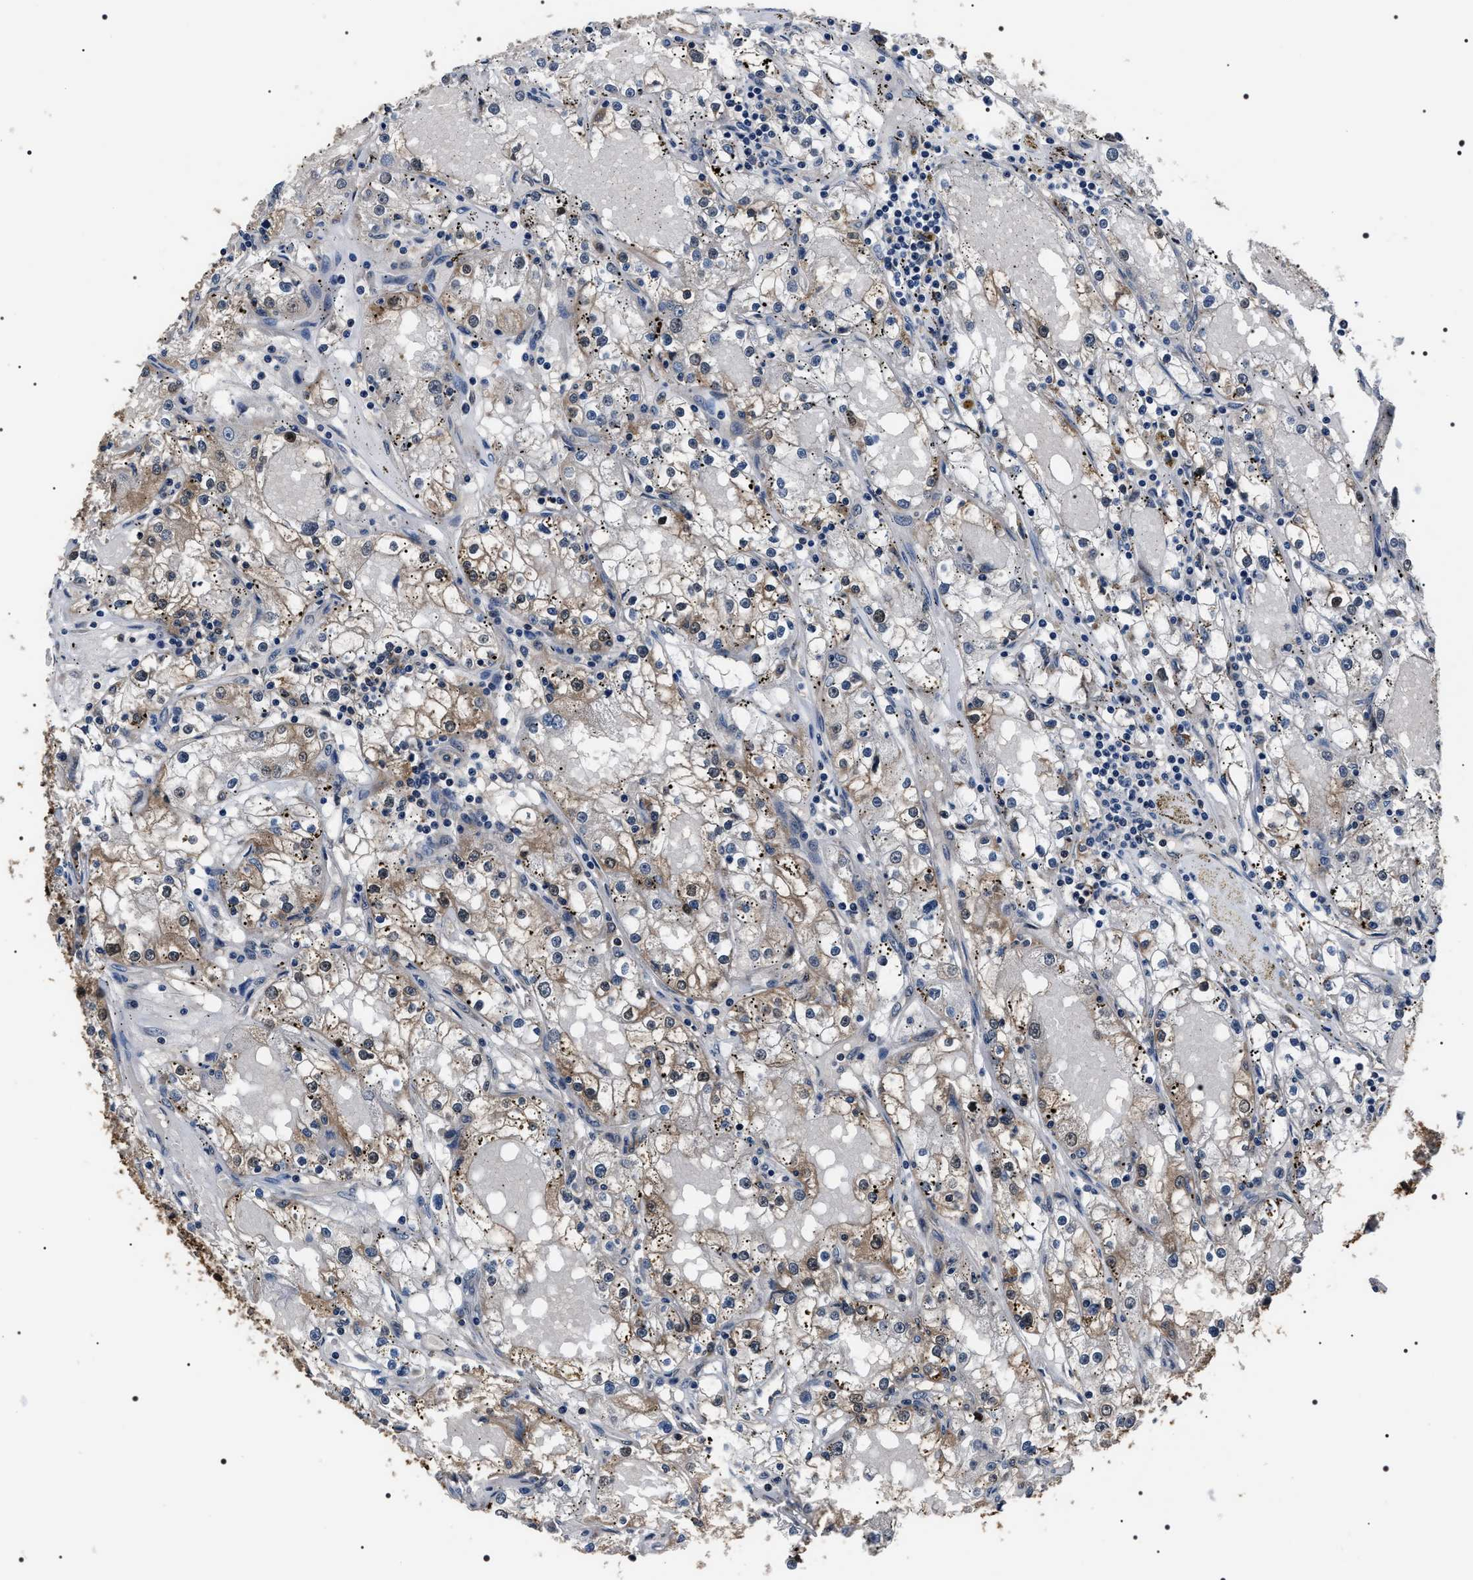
{"staining": {"intensity": "weak", "quantity": "25%-75%", "location": "cytoplasmic/membranous"}, "tissue": "renal cancer", "cell_type": "Tumor cells", "image_type": "cancer", "snomed": [{"axis": "morphology", "description": "Adenocarcinoma, NOS"}, {"axis": "topography", "description": "Kidney"}], "caption": "Weak cytoplasmic/membranous expression is appreciated in about 25%-75% of tumor cells in renal cancer.", "gene": "SIPA1", "patient": {"sex": "male", "age": 56}}